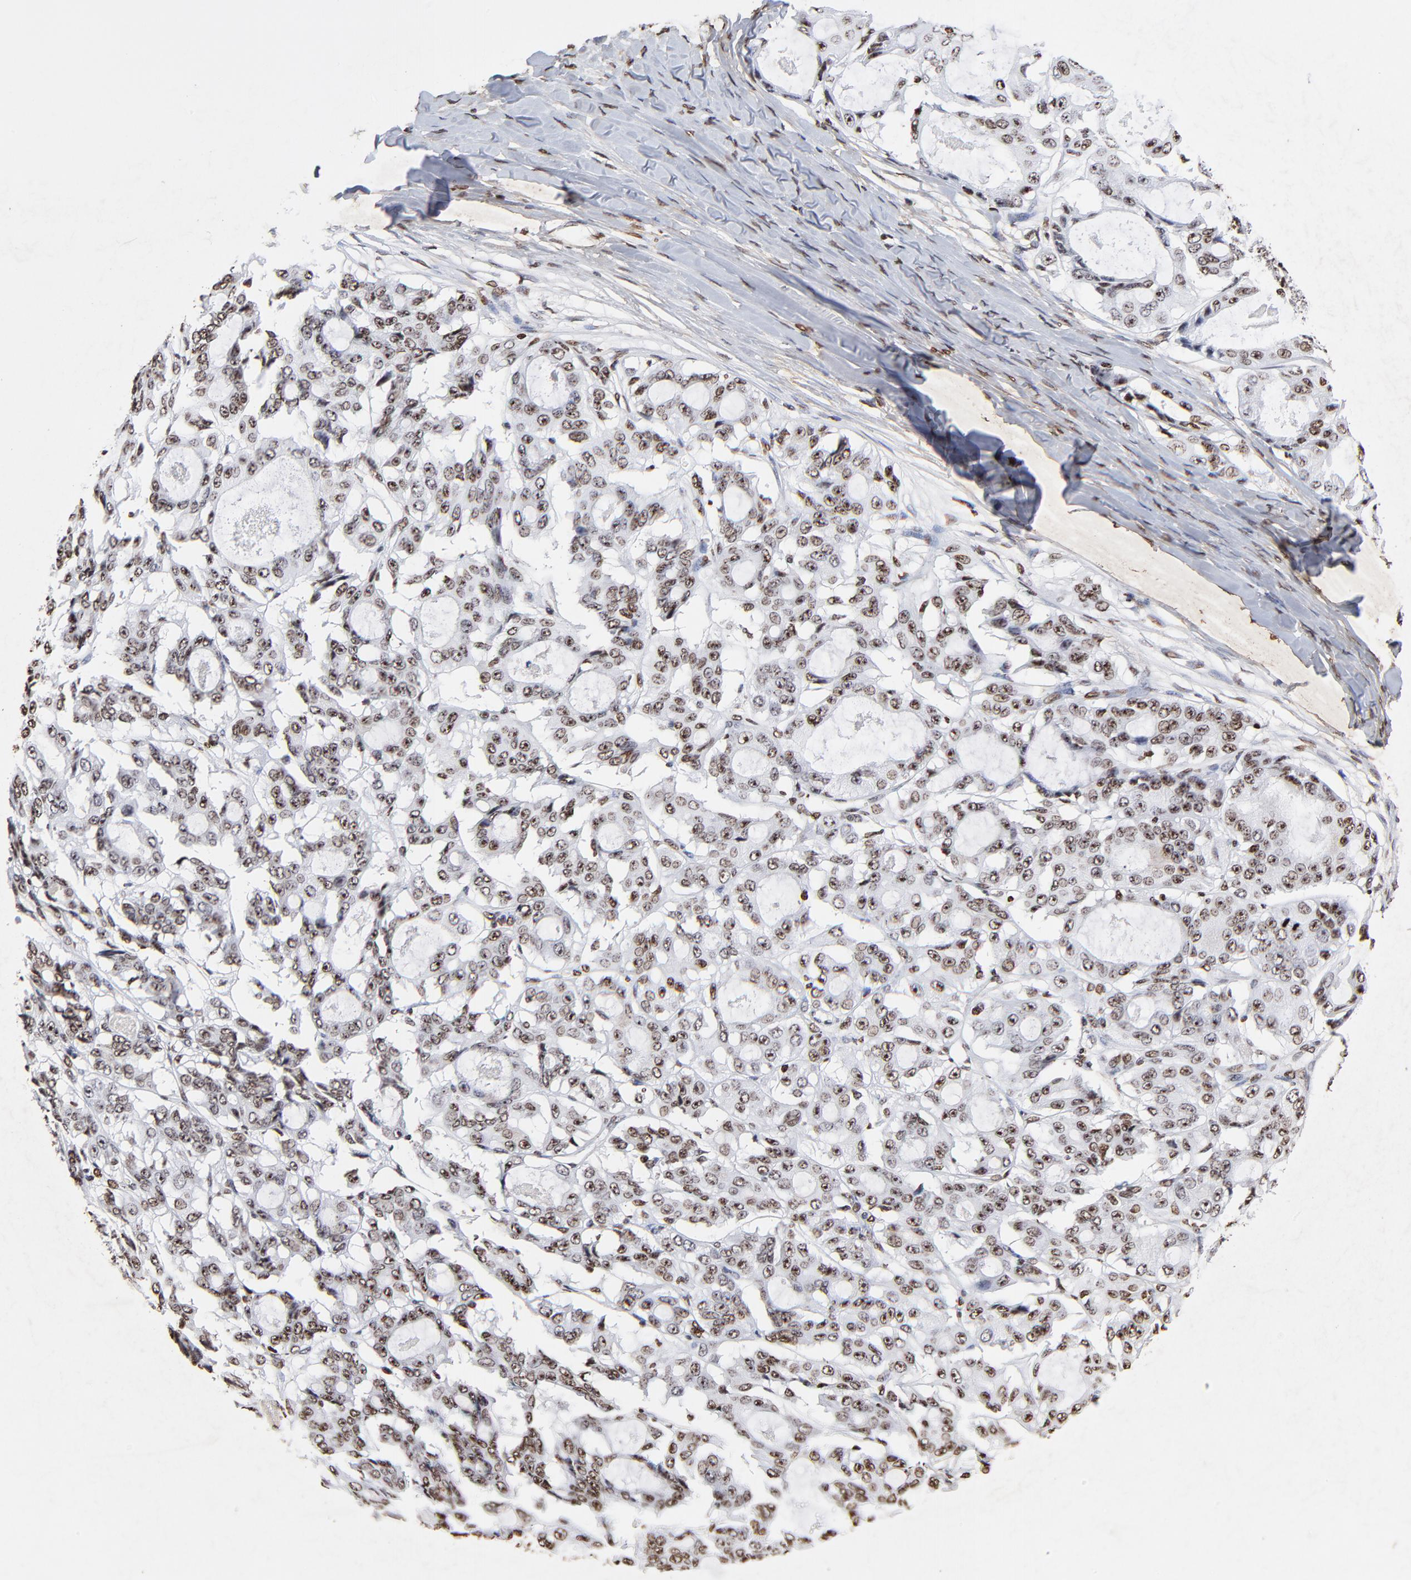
{"staining": {"intensity": "strong", "quantity": ">75%", "location": "nuclear"}, "tissue": "ovarian cancer", "cell_type": "Tumor cells", "image_type": "cancer", "snomed": [{"axis": "morphology", "description": "Carcinoma, endometroid"}, {"axis": "topography", "description": "Ovary"}], "caption": "A micrograph of human ovarian cancer stained for a protein exhibits strong nuclear brown staining in tumor cells.", "gene": "FBH1", "patient": {"sex": "female", "age": 61}}